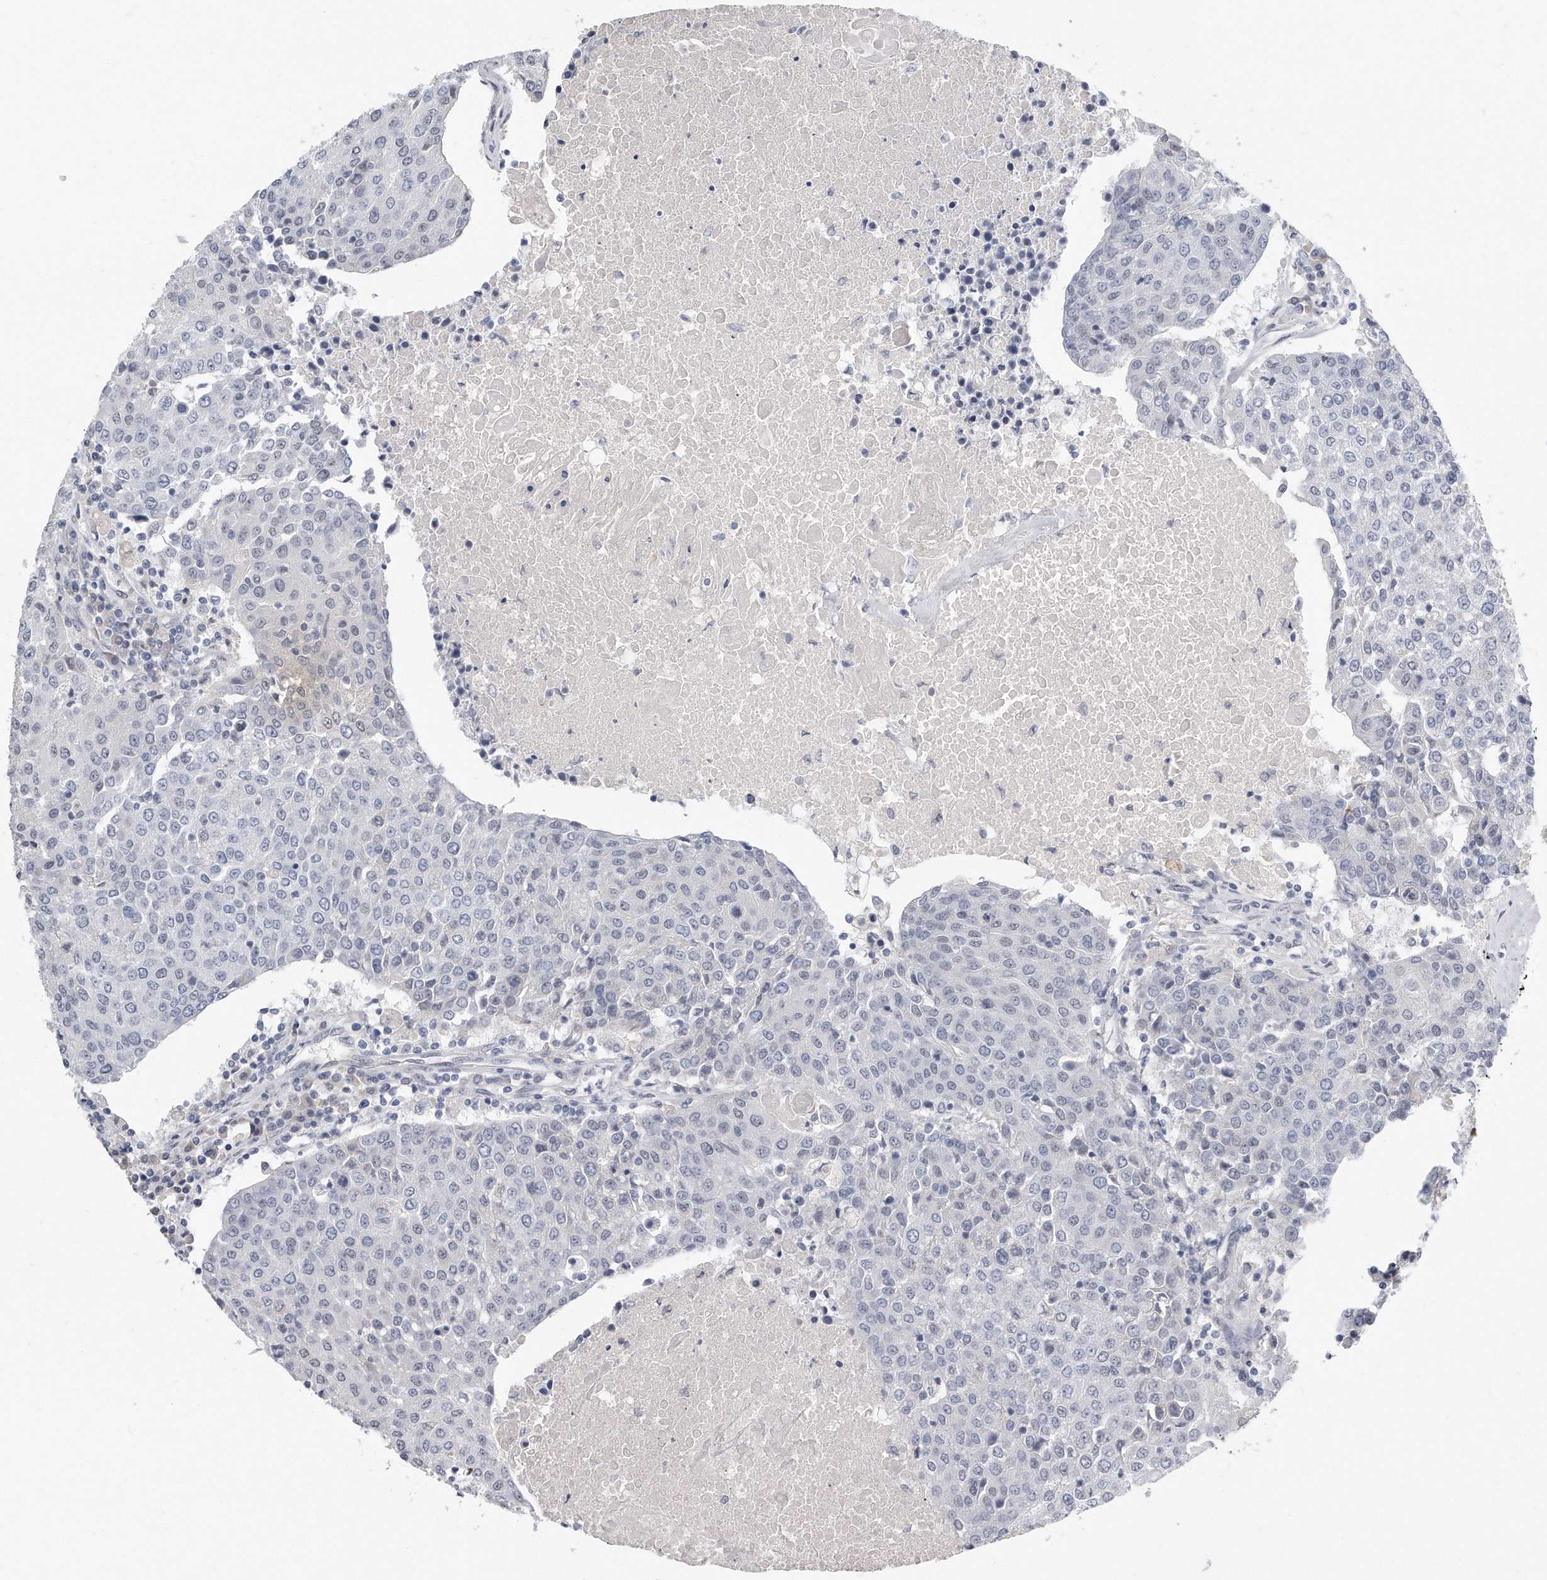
{"staining": {"intensity": "negative", "quantity": "none", "location": "none"}, "tissue": "urothelial cancer", "cell_type": "Tumor cells", "image_type": "cancer", "snomed": [{"axis": "morphology", "description": "Urothelial carcinoma, High grade"}, {"axis": "topography", "description": "Urinary bladder"}], "caption": "A micrograph of urothelial carcinoma (high-grade) stained for a protein displays no brown staining in tumor cells.", "gene": "CTBP2", "patient": {"sex": "female", "age": 85}}